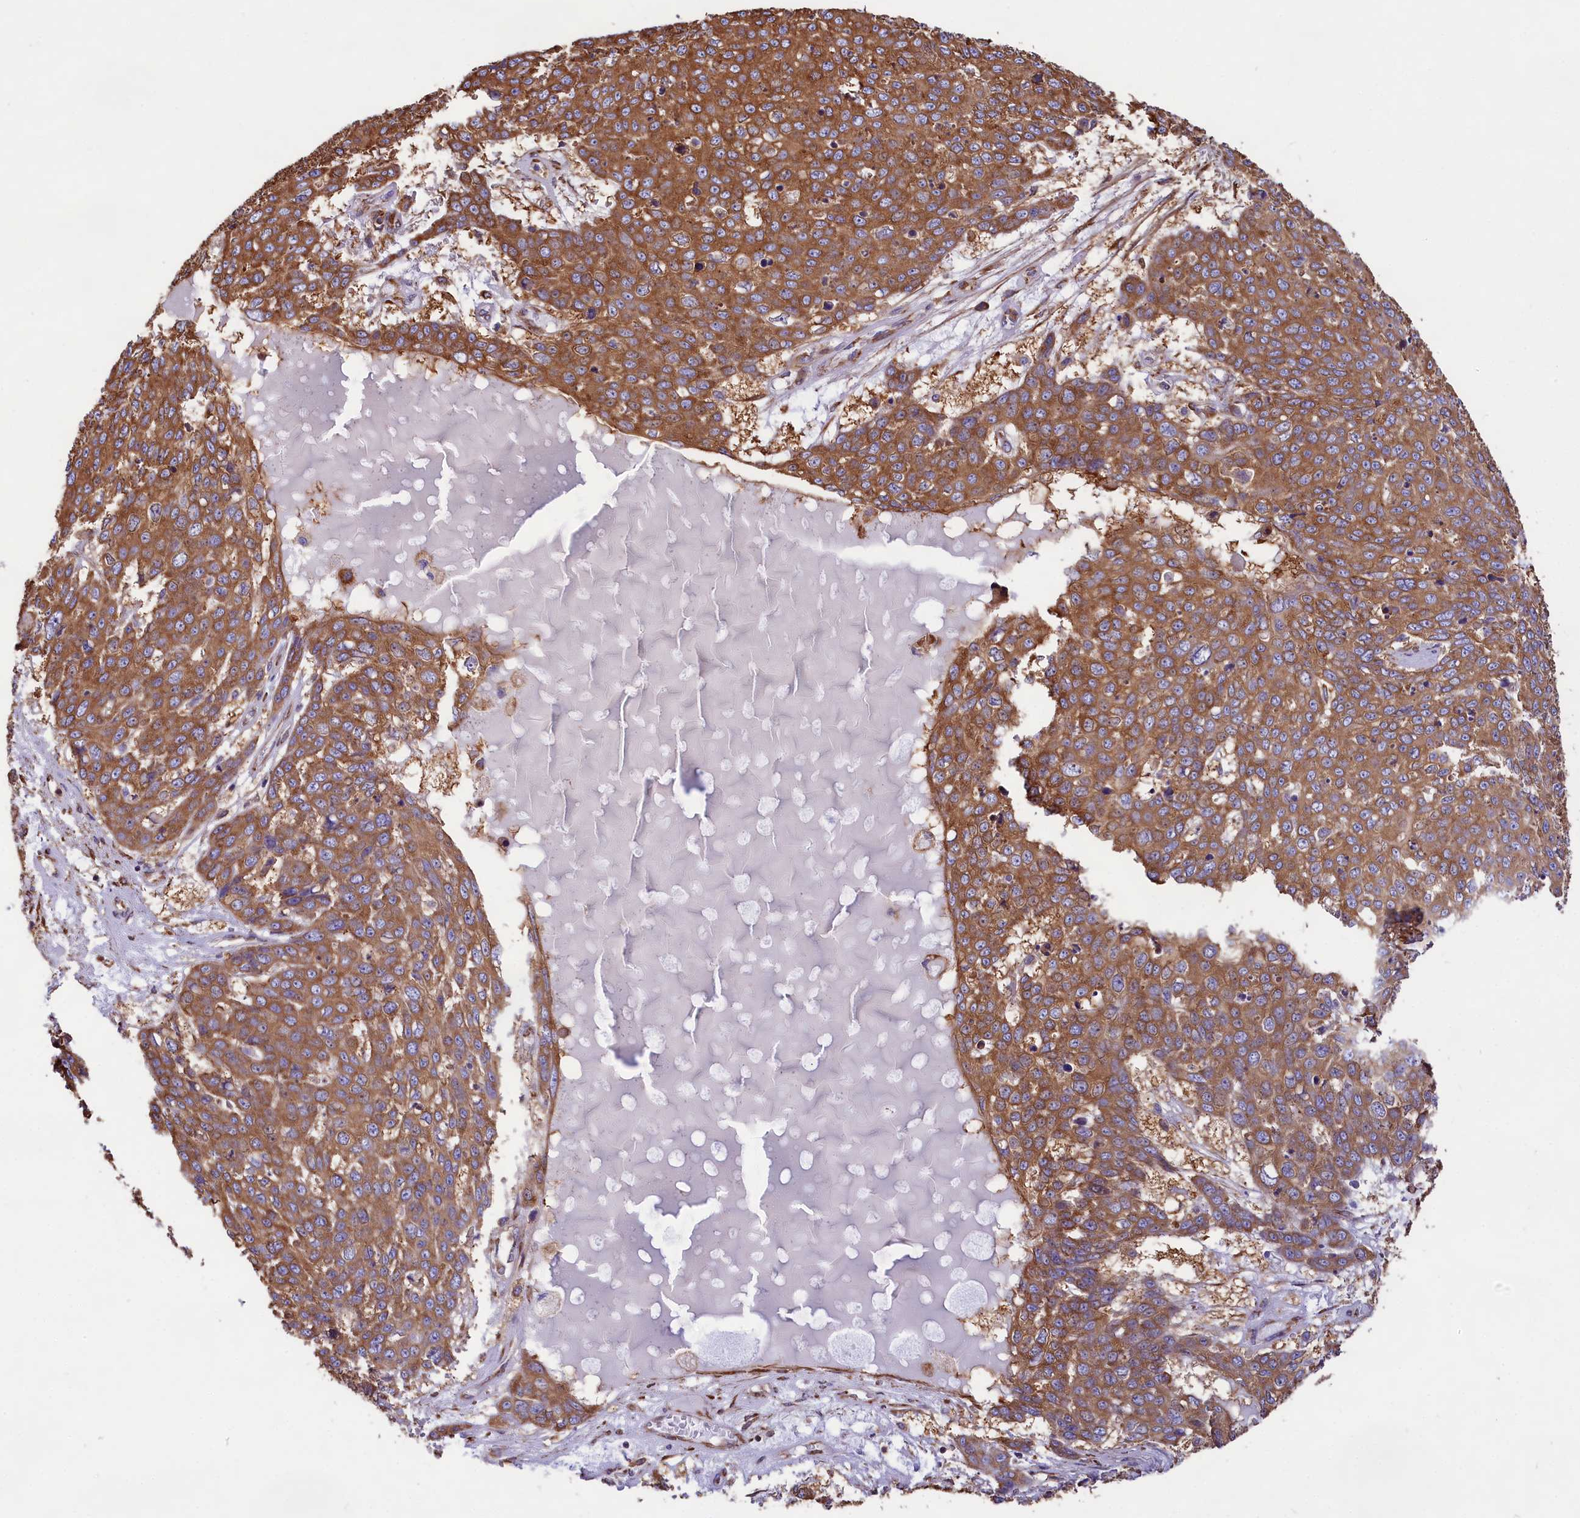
{"staining": {"intensity": "strong", "quantity": ">75%", "location": "cytoplasmic/membranous"}, "tissue": "skin cancer", "cell_type": "Tumor cells", "image_type": "cancer", "snomed": [{"axis": "morphology", "description": "Normal tissue, NOS"}, {"axis": "morphology", "description": "Squamous cell carcinoma, NOS"}, {"axis": "topography", "description": "Skin"}], "caption": "Protein staining of skin squamous cell carcinoma tissue exhibits strong cytoplasmic/membranous positivity in about >75% of tumor cells.", "gene": "GYS1", "patient": {"sex": "male", "age": 72}}